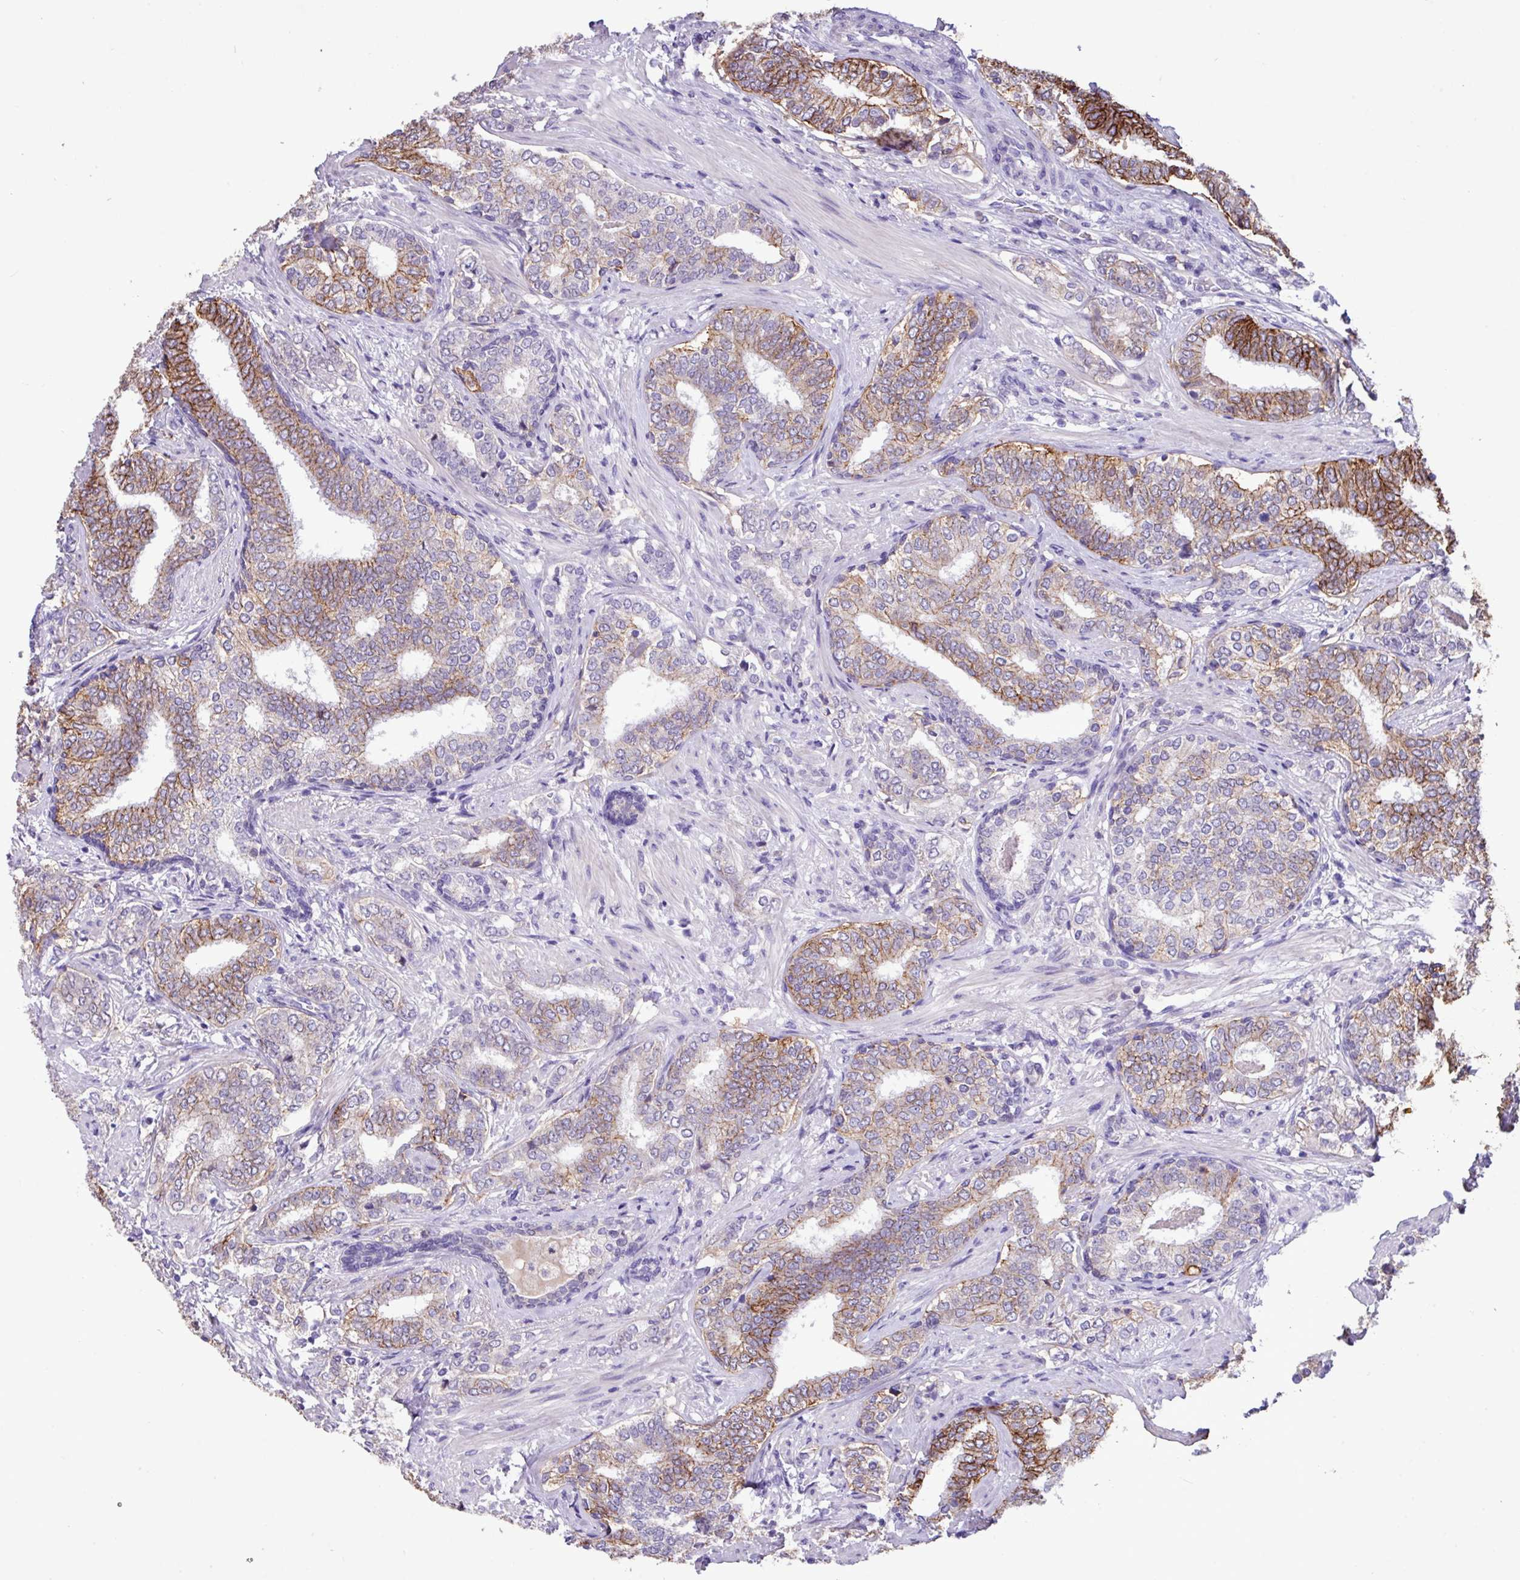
{"staining": {"intensity": "moderate", "quantity": "25%-75%", "location": "cytoplasmic/membranous"}, "tissue": "prostate cancer", "cell_type": "Tumor cells", "image_type": "cancer", "snomed": [{"axis": "morphology", "description": "Adenocarcinoma, High grade"}, {"axis": "topography", "description": "Prostate"}], "caption": "IHC photomicrograph of prostate cancer stained for a protein (brown), which shows medium levels of moderate cytoplasmic/membranous positivity in approximately 25%-75% of tumor cells.", "gene": "EPCAM", "patient": {"sex": "male", "age": 72}}